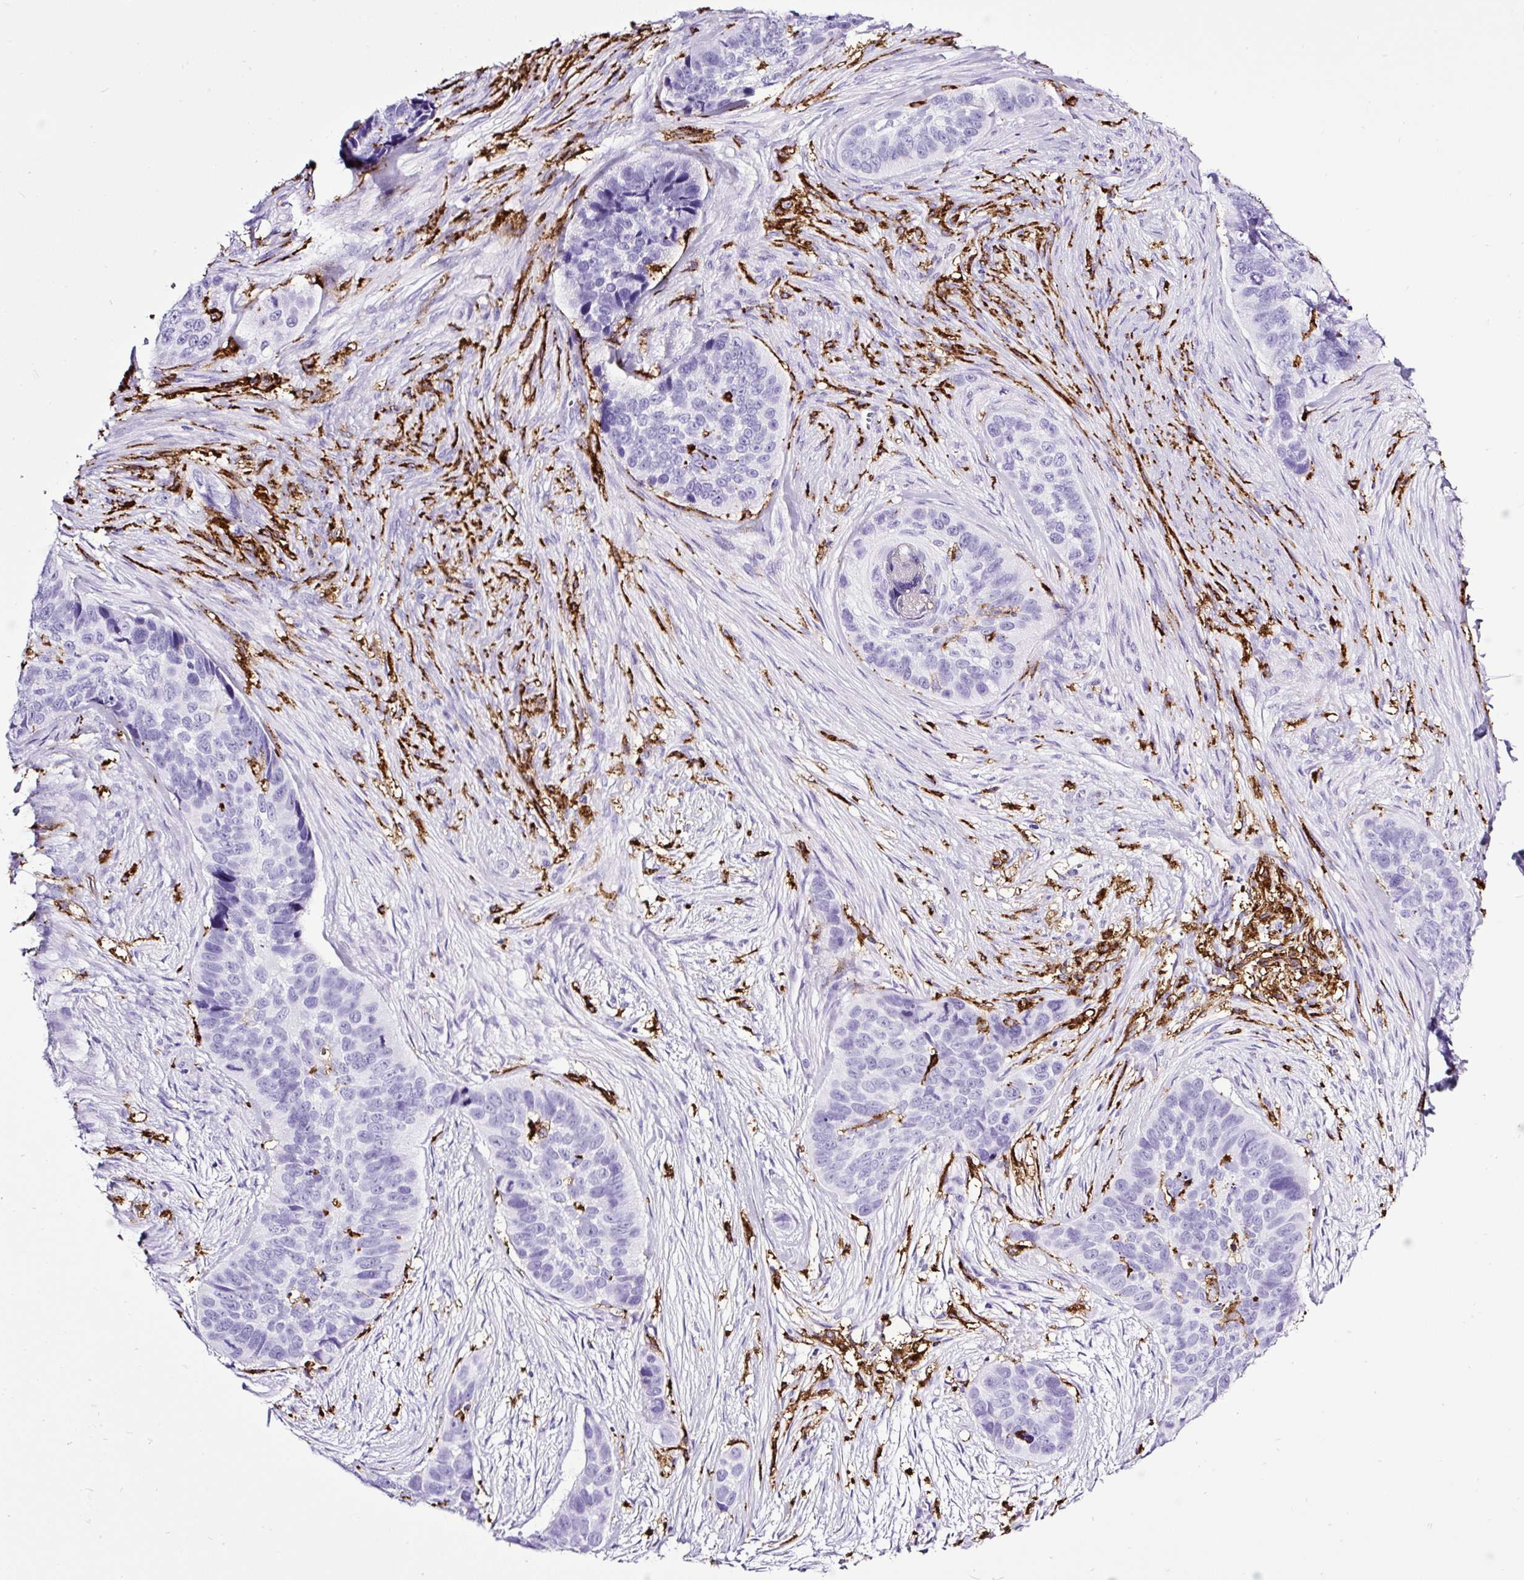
{"staining": {"intensity": "negative", "quantity": "none", "location": "none"}, "tissue": "skin cancer", "cell_type": "Tumor cells", "image_type": "cancer", "snomed": [{"axis": "morphology", "description": "Basal cell carcinoma"}, {"axis": "topography", "description": "Skin"}], "caption": "A micrograph of human skin basal cell carcinoma is negative for staining in tumor cells.", "gene": "HLA-DRA", "patient": {"sex": "female", "age": 82}}